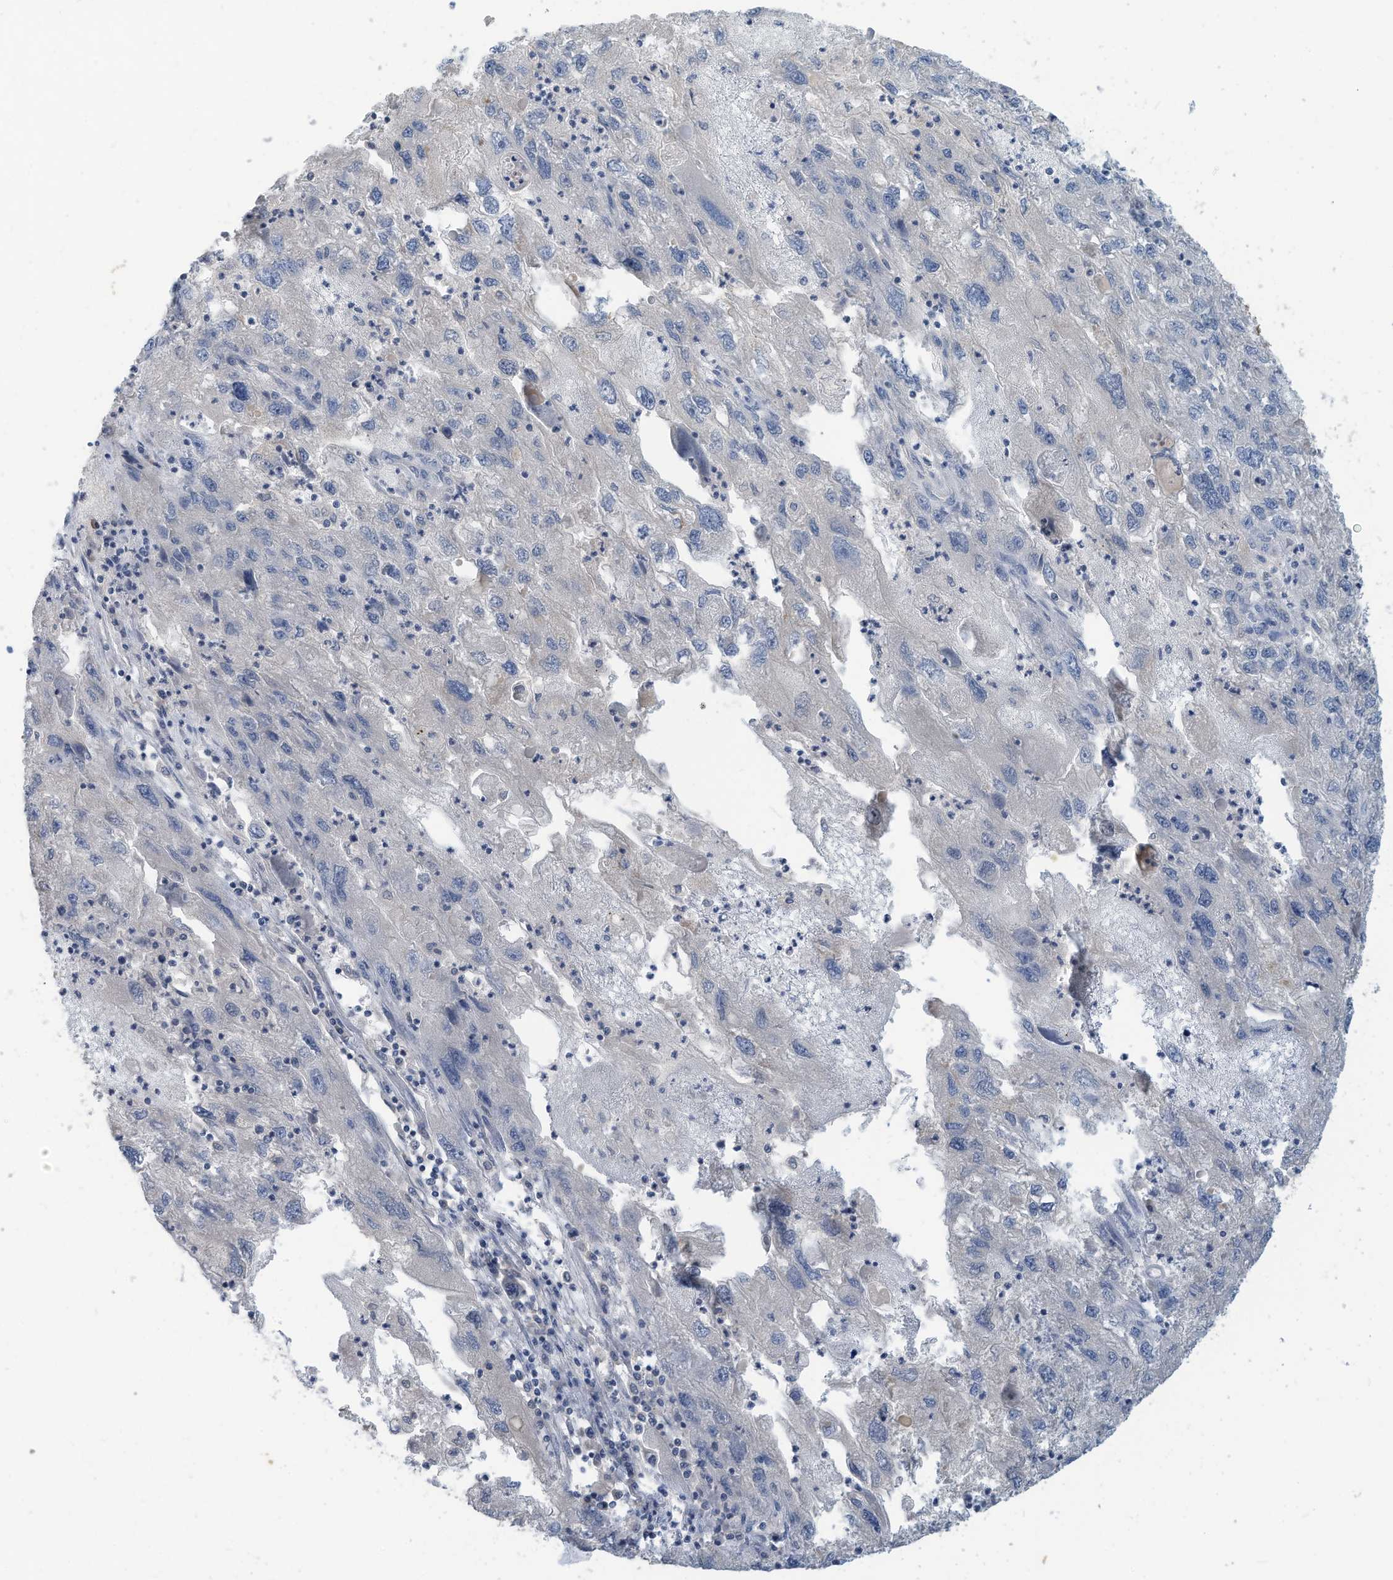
{"staining": {"intensity": "negative", "quantity": "none", "location": "none"}, "tissue": "endometrial cancer", "cell_type": "Tumor cells", "image_type": "cancer", "snomed": [{"axis": "morphology", "description": "Adenocarcinoma, NOS"}, {"axis": "topography", "description": "Endometrium"}], "caption": "This is a image of immunohistochemistry (IHC) staining of endometrial cancer (adenocarcinoma), which shows no staining in tumor cells.", "gene": "SCGB1D2", "patient": {"sex": "female", "age": 49}}